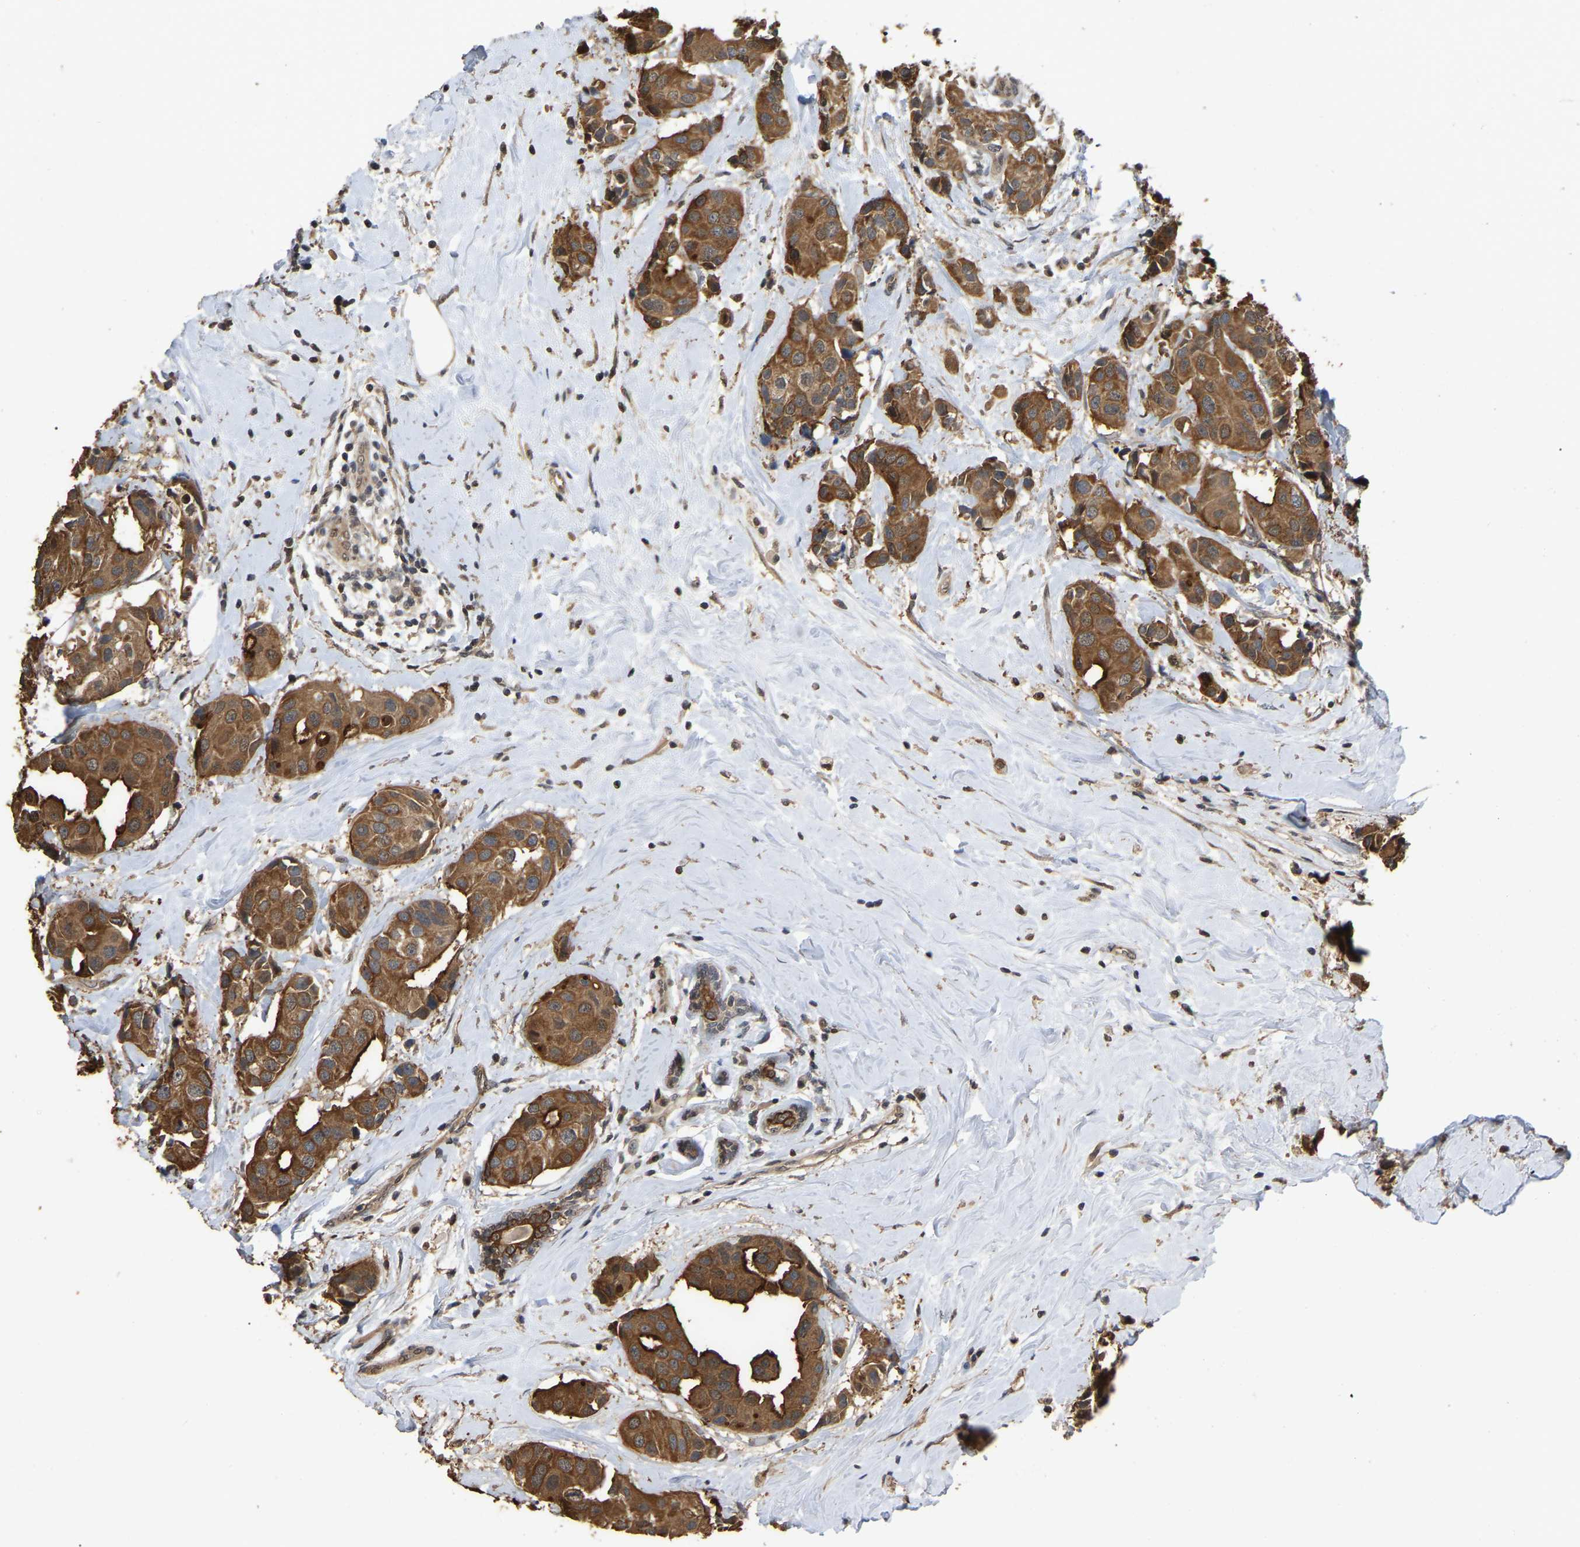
{"staining": {"intensity": "moderate", "quantity": ">75%", "location": "cytoplasmic/membranous"}, "tissue": "breast cancer", "cell_type": "Tumor cells", "image_type": "cancer", "snomed": [{"axis": "morphology", "description": "Normal tissue, NOS"}, {"axis": "morphology", "description": "Duct carcinoma"}, {"axis": "topography", "description": "Breast"}], "caption": "Immunohistochemical staining of breast cancer (infiltrating ductal carcinoma) exhibits medium levels of moderate cytoplasmic/membranous positivity in about >75% of tumor cells.", "gene": "FAM219A", "patient": {"sex": "female", "age": 39}}